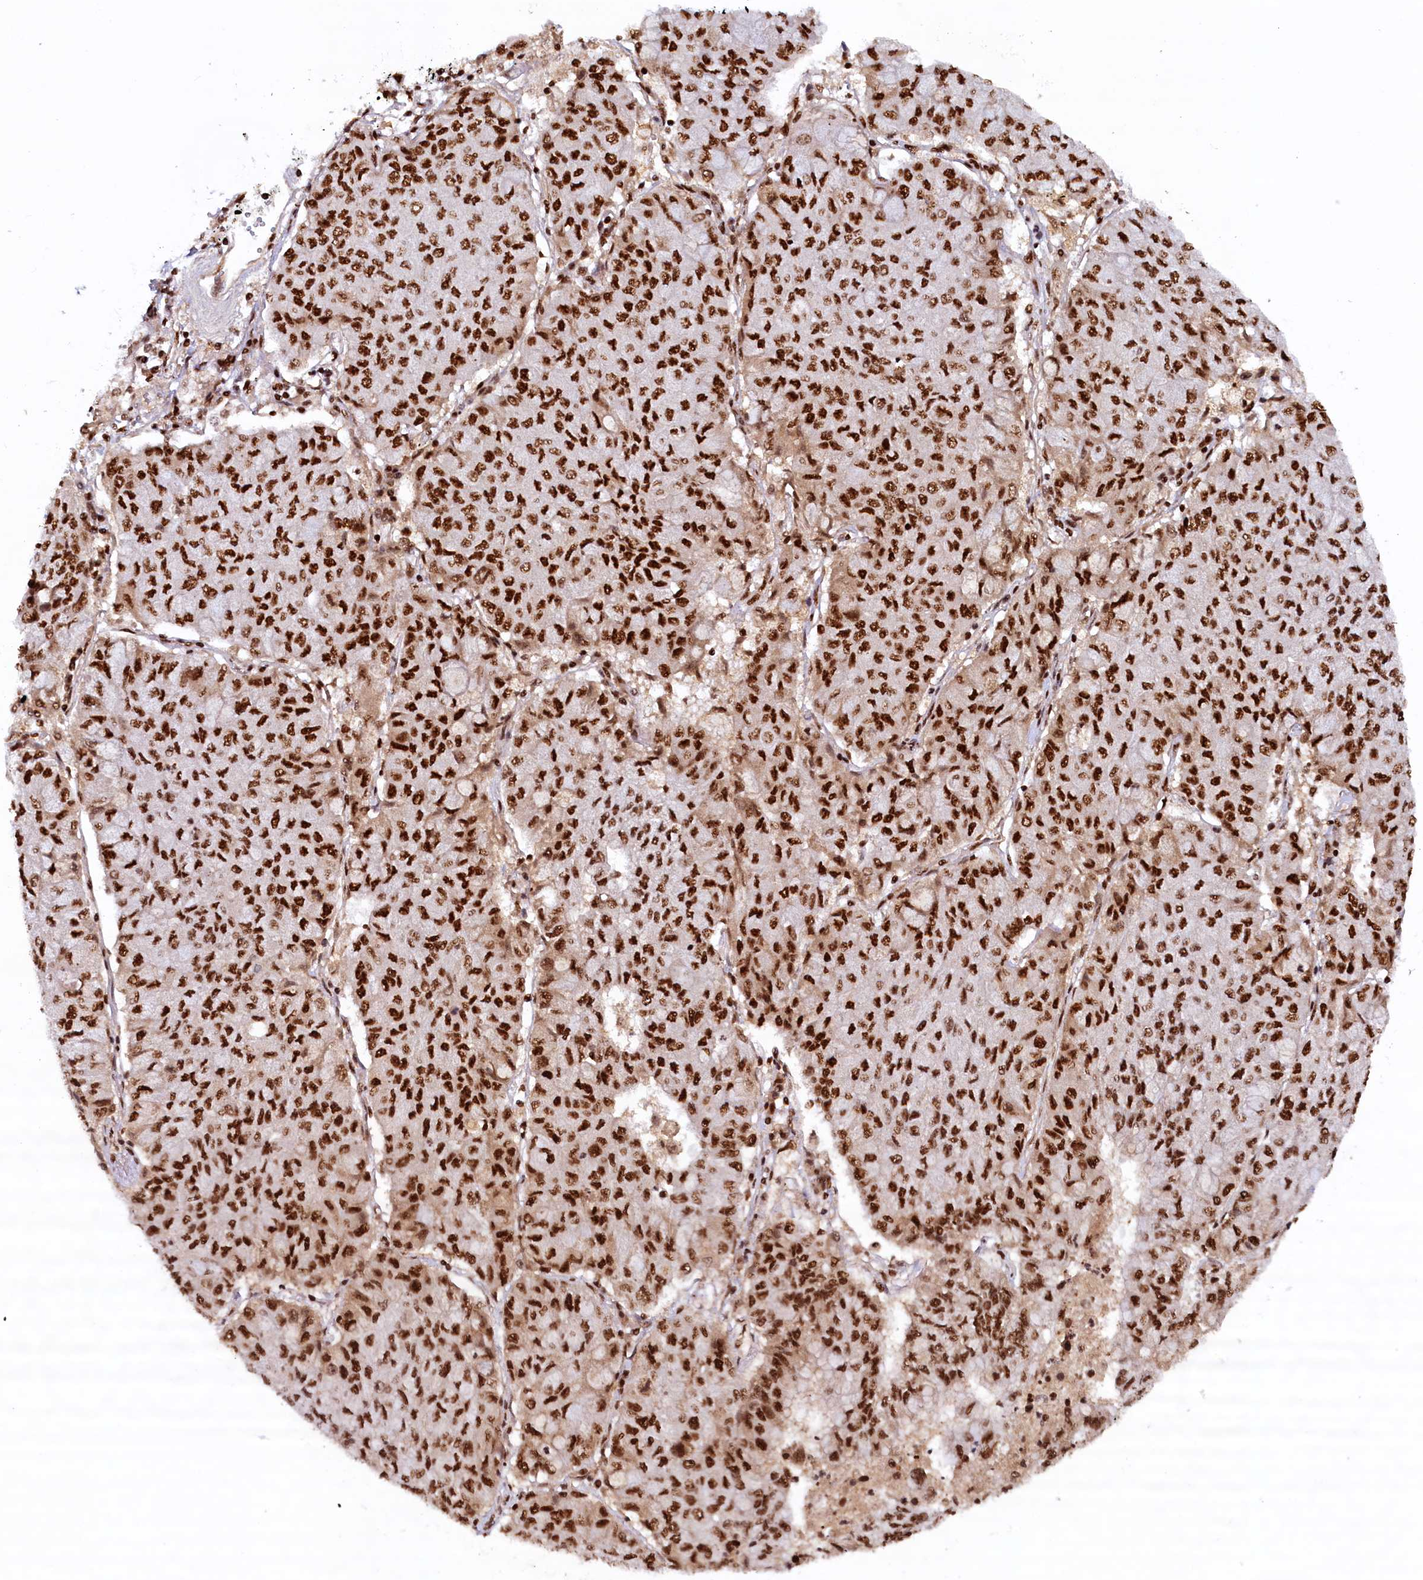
{"staining": {"intensity": "strong", "quantity": ">75%", "location": "nuclear"}, "tissue": "lung cancer", "cell_type": "Tumor cells", "image_type": "cancer", "snomed": [{"axis": "morphology", "description": "Squamous cell carcinoma, NOS"}, {"axis": "topography", "description": "Lung"}], "caption": "A high amount of strong nuclear staining is seen in approximately >75% of tumor cells in squamous cell carcinoma (lung) tissue.", "gene": "ZC3H18", "patient": {"sex": "male", "age": 74}}